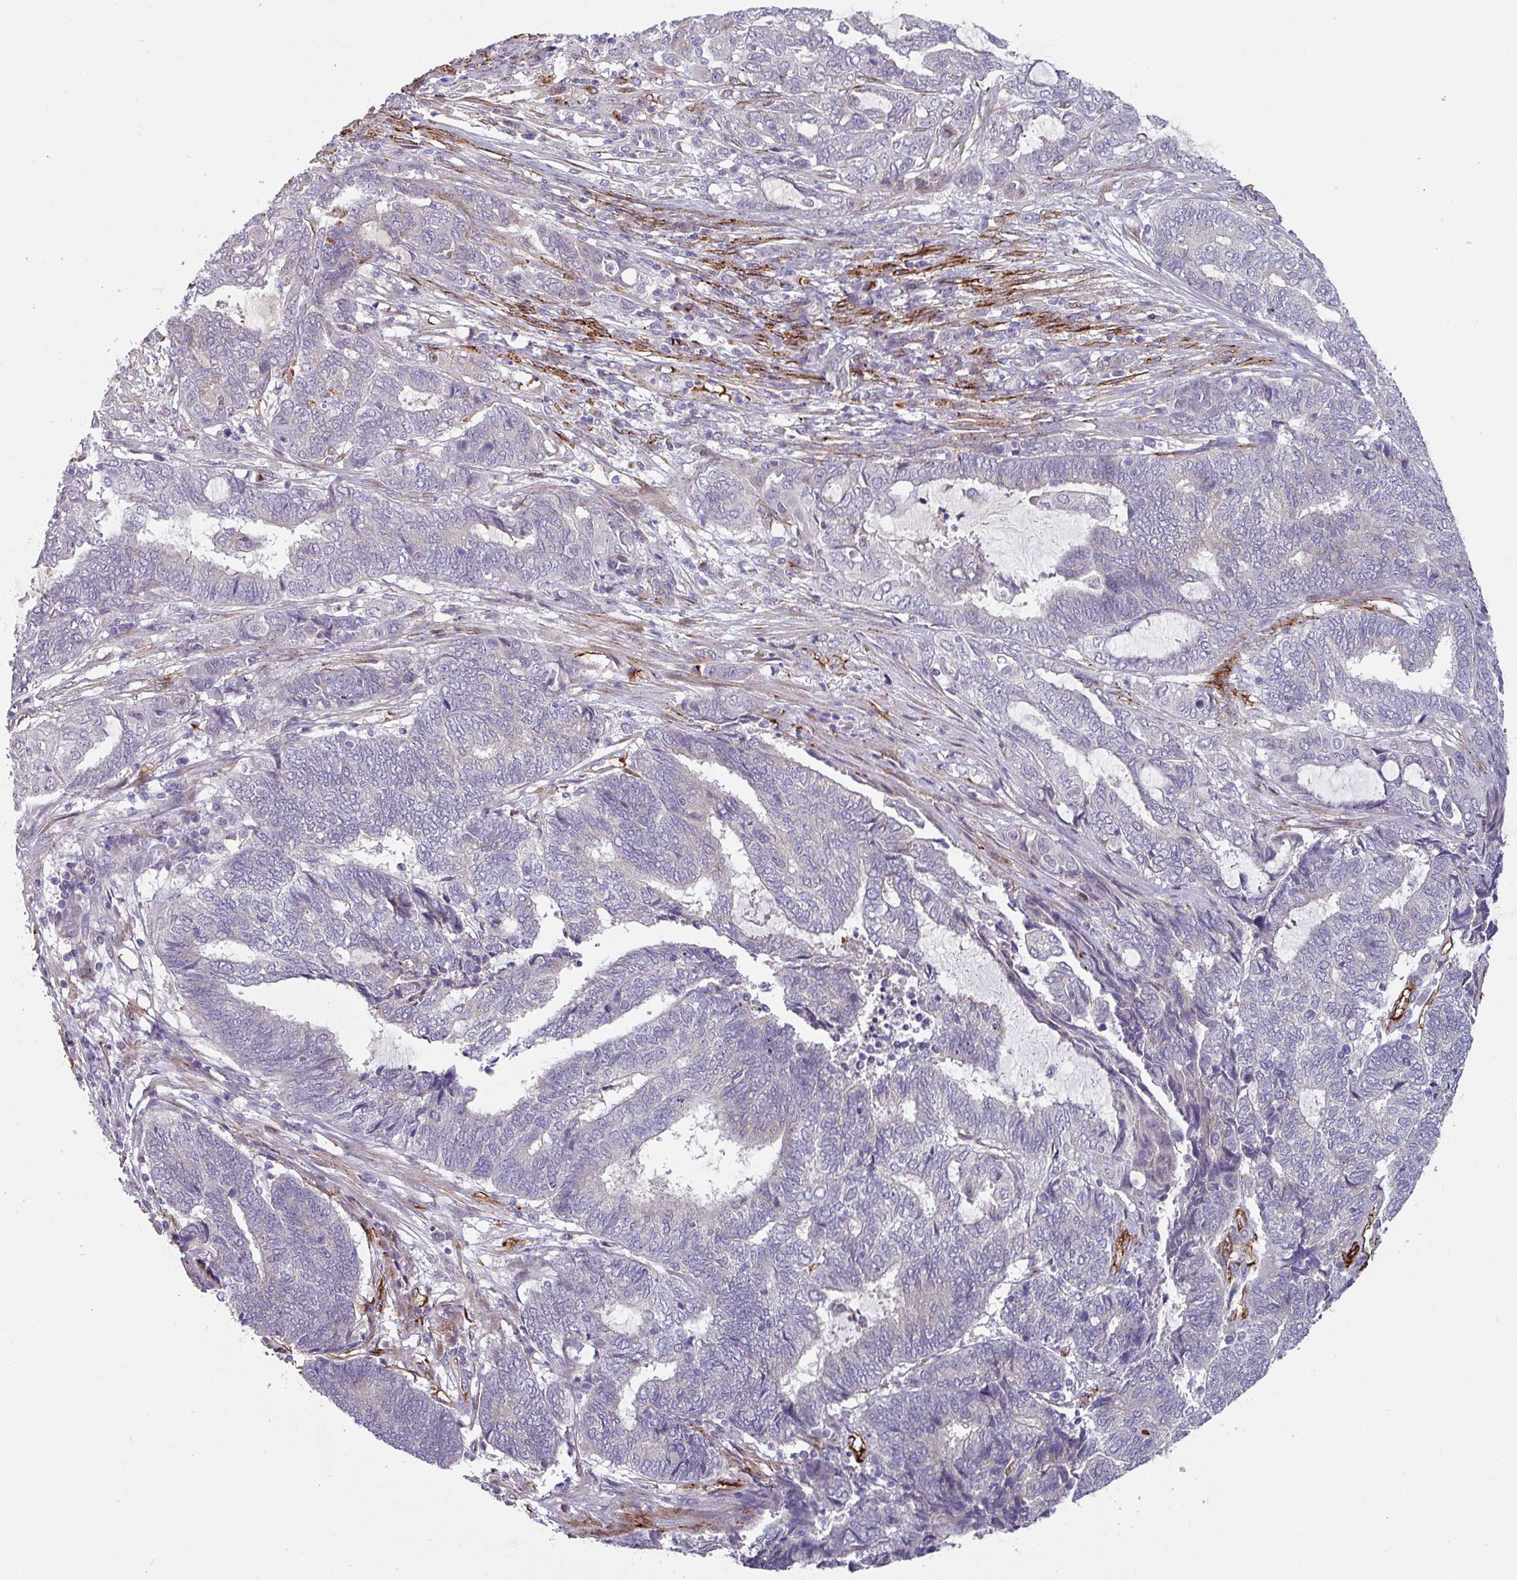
{"staining": {"intensity": "negative", "quantity": "none", "location": "none"}, "tissue": "endometrial cancer", "cell_type": "Tumor cells", "image_type": "cancer", "snomed": [{"axis": "morphology", "description": "Adenocarcinoma, NOS"}, {"axis": "topography", "description": "Uterus"}, {"axis": "topography", "description": "Endometrium"}], "caption": "Immunohistochemistry histopathology image of human endometrial adenocarcinoma stained for a protein (brown), which shows no staining in tumor cells.", "gene": "PRODH2", "patient": {"sex": "female", "age": 70}}